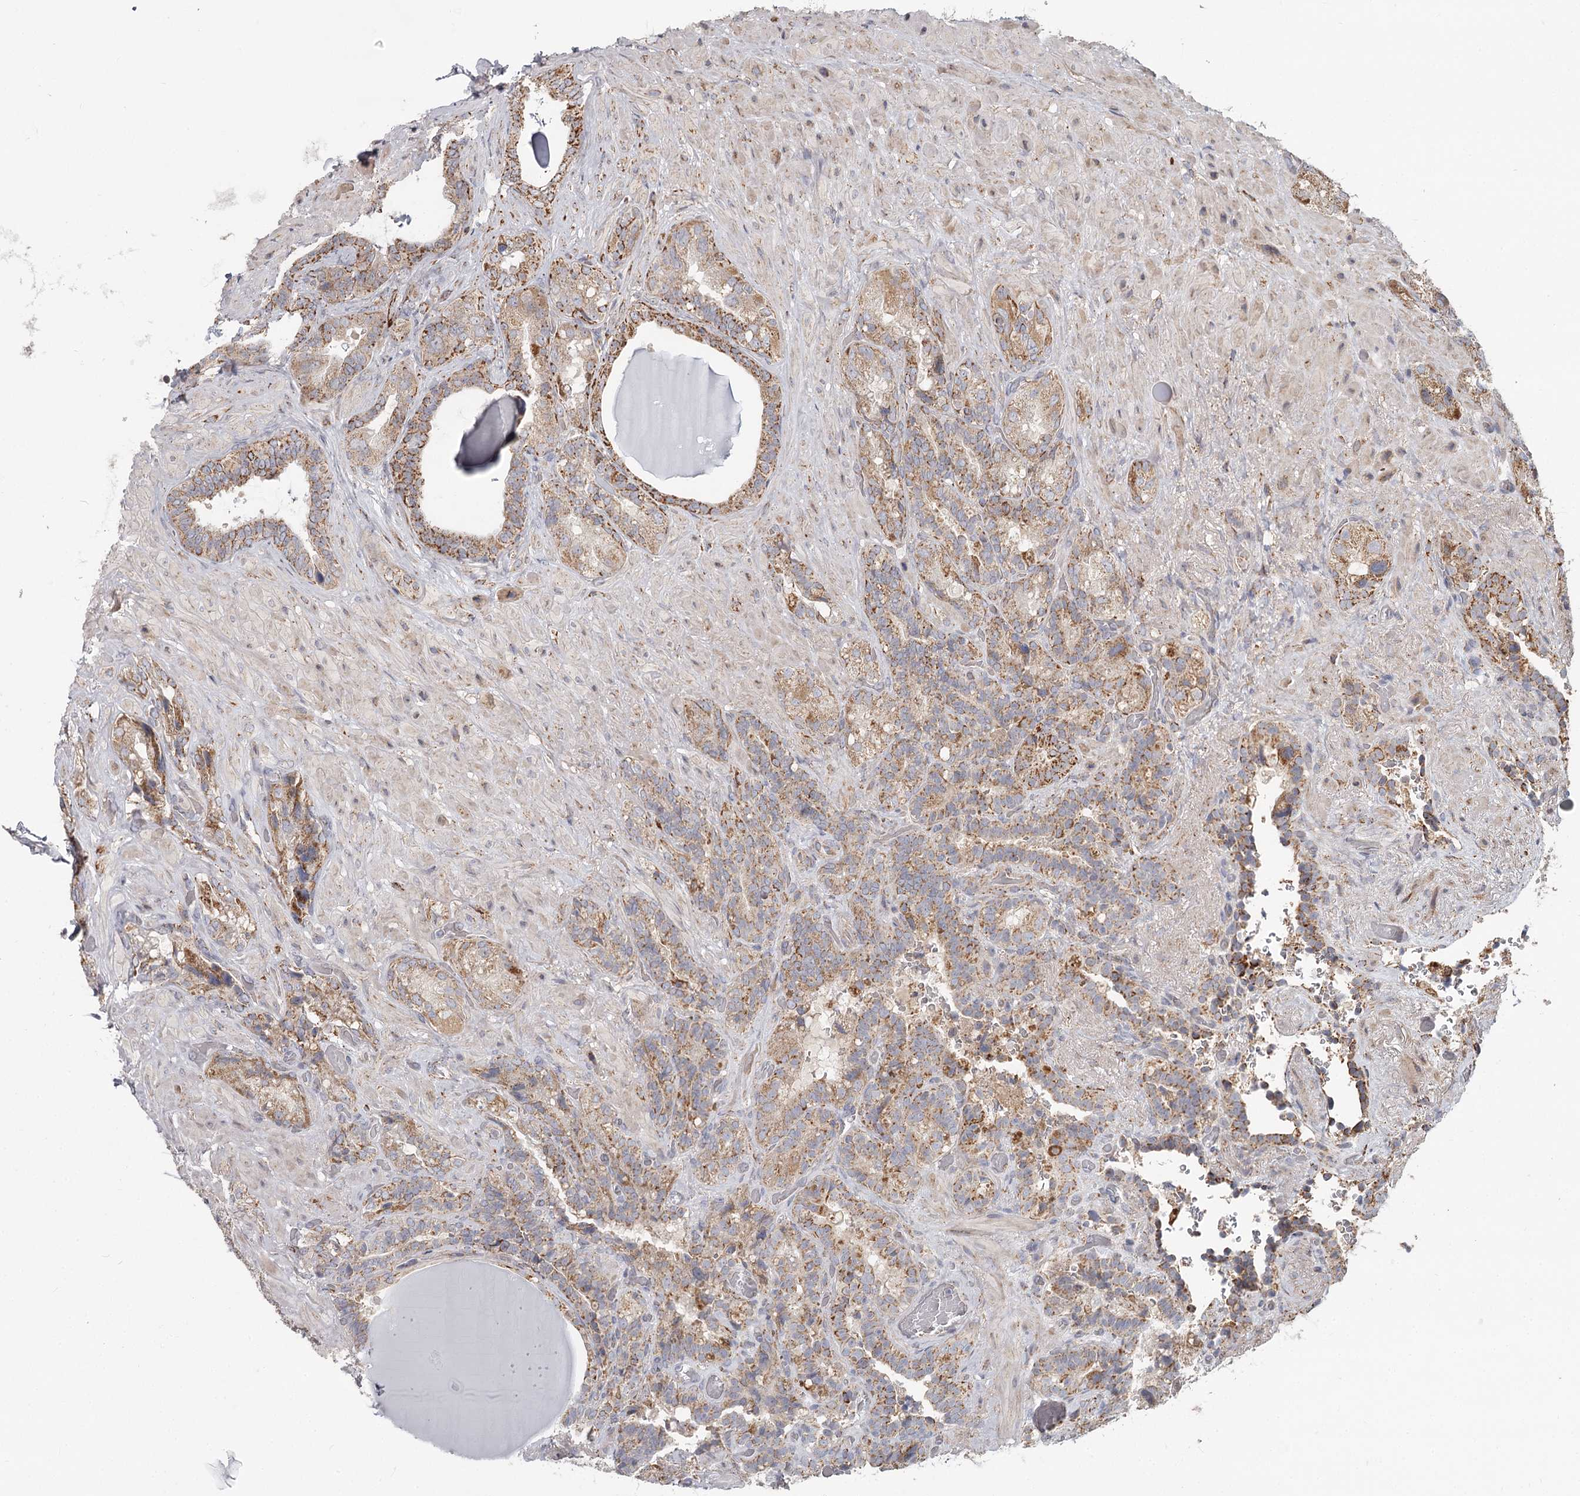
{"staining": {"intensity": "moderate", "quantity": ">75%", "location": "cytoplasmic/membranous"}, "tissue": "seminal vesicle", "cell_type": "Glandular cells", "image_type": "normal", "snomed": [{"axis": "morphology", "description": "Normal tissue, NOS"}, {"axis": "topography", "description": "Prostate and seminal vesicle, NOS"}, {"axis": "topography", "description": "Prostate"}, {"axis": "topography", "description": "Seminal veicle"}], "caption": "About >75% of glandular cells in normal human seminal vesicle exhibit moderate cytoplasmic/membranous protein positivity as visualized by brown immunohistochemical staining.", "gene": "CDC123", "patient": {"sex": "male", "age": 67}}